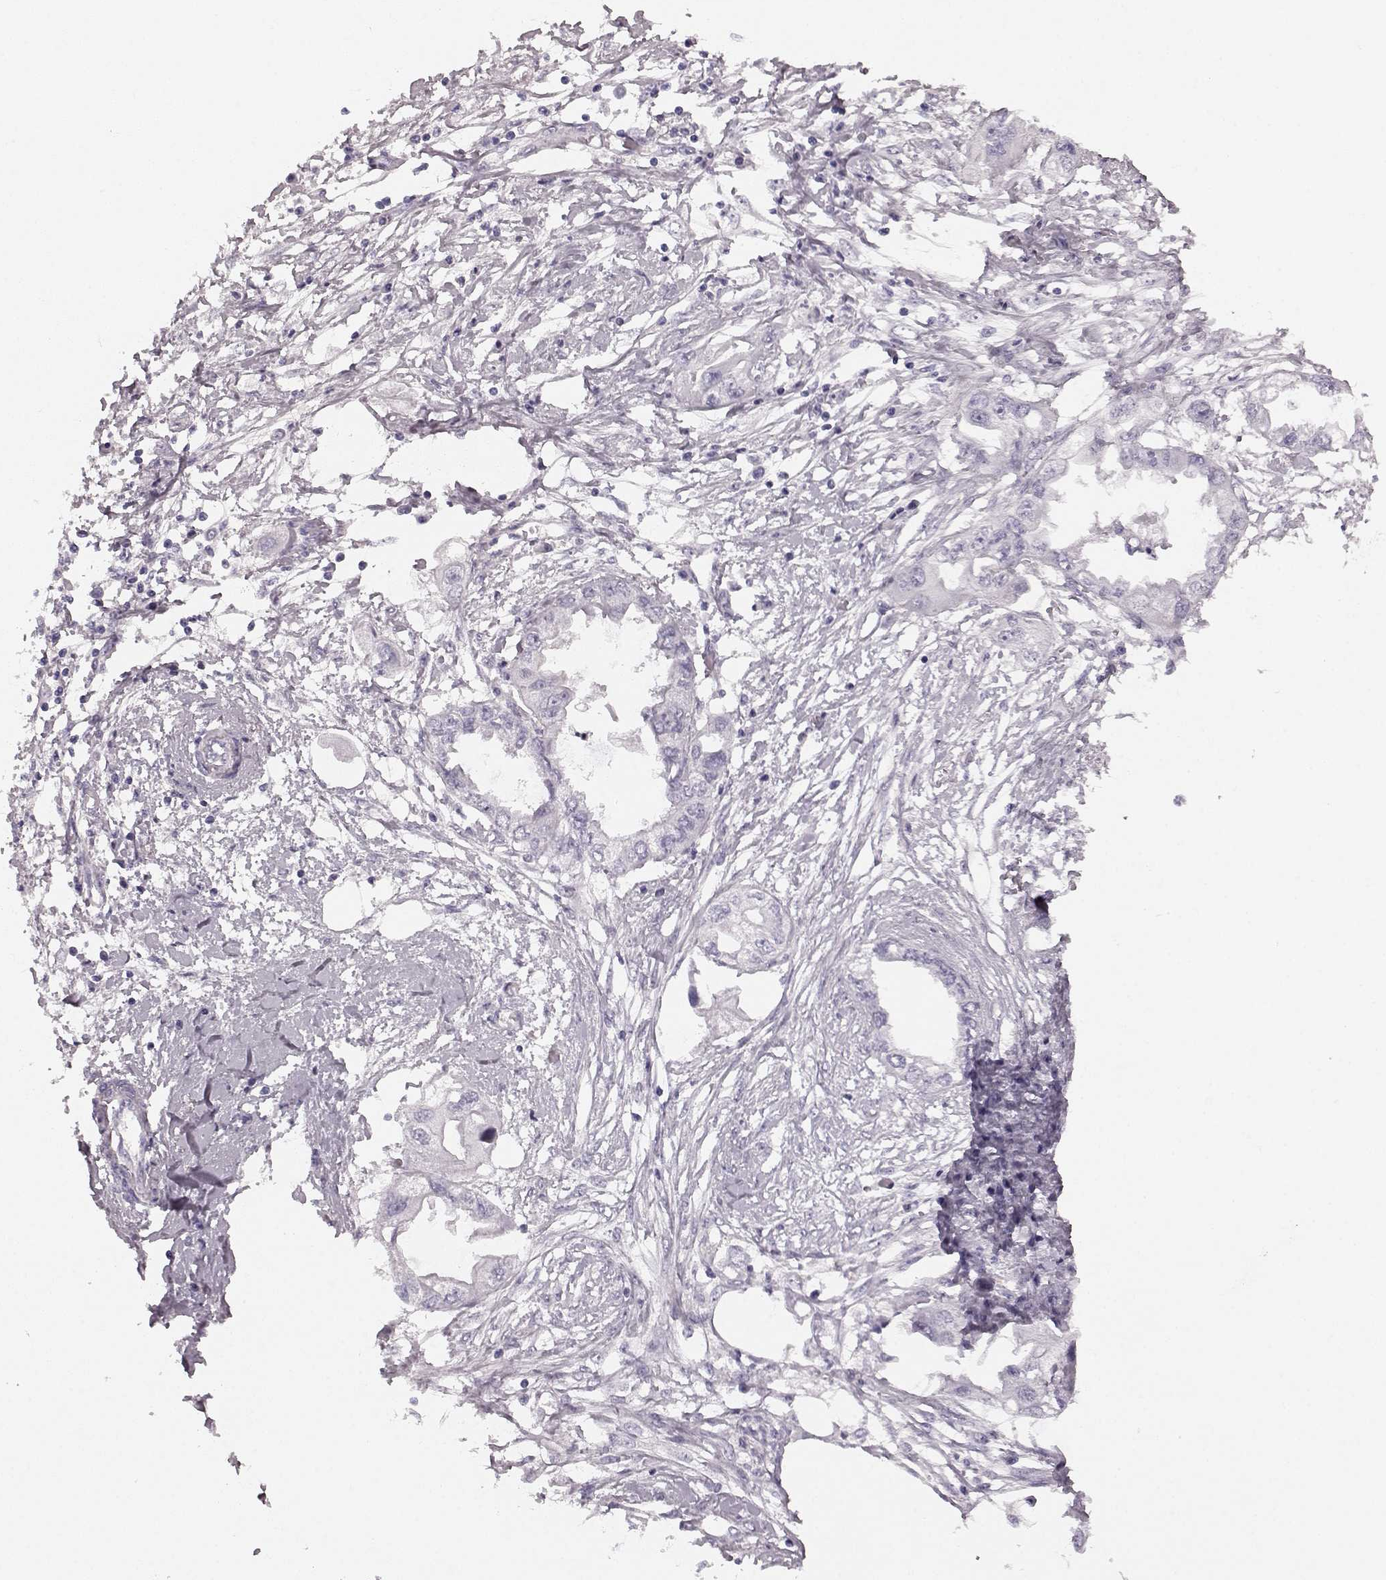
{"staining": {"intensity": "negative", "quantity": "none", "location": "none"}, "tissue": "endometrial cancer", "cell_type": "Tumor cells", "image_type": "cancer", "snomed": [{"axis": "morphology", "description": "Adenocarcinoma, NOS"}, {"axis": "morphology", "description": "Adenocarcinoma, metastatic, NOS"}, {"axis": "topography", "description": "Adipose tissue"}, {"axis": "topography", "description": "Endometrium"}], "caption": "IHC photomicrograph of endometrial cancer (metastatic adenocarcinoma) stained for a protein (brown), which shows no expression in tumor cells. (DAB immunohistochemistry visualized using brightfield microscopy, high magnification).", "gene": "AIPL1", "patient": {"sex": "female", "age": 67}}